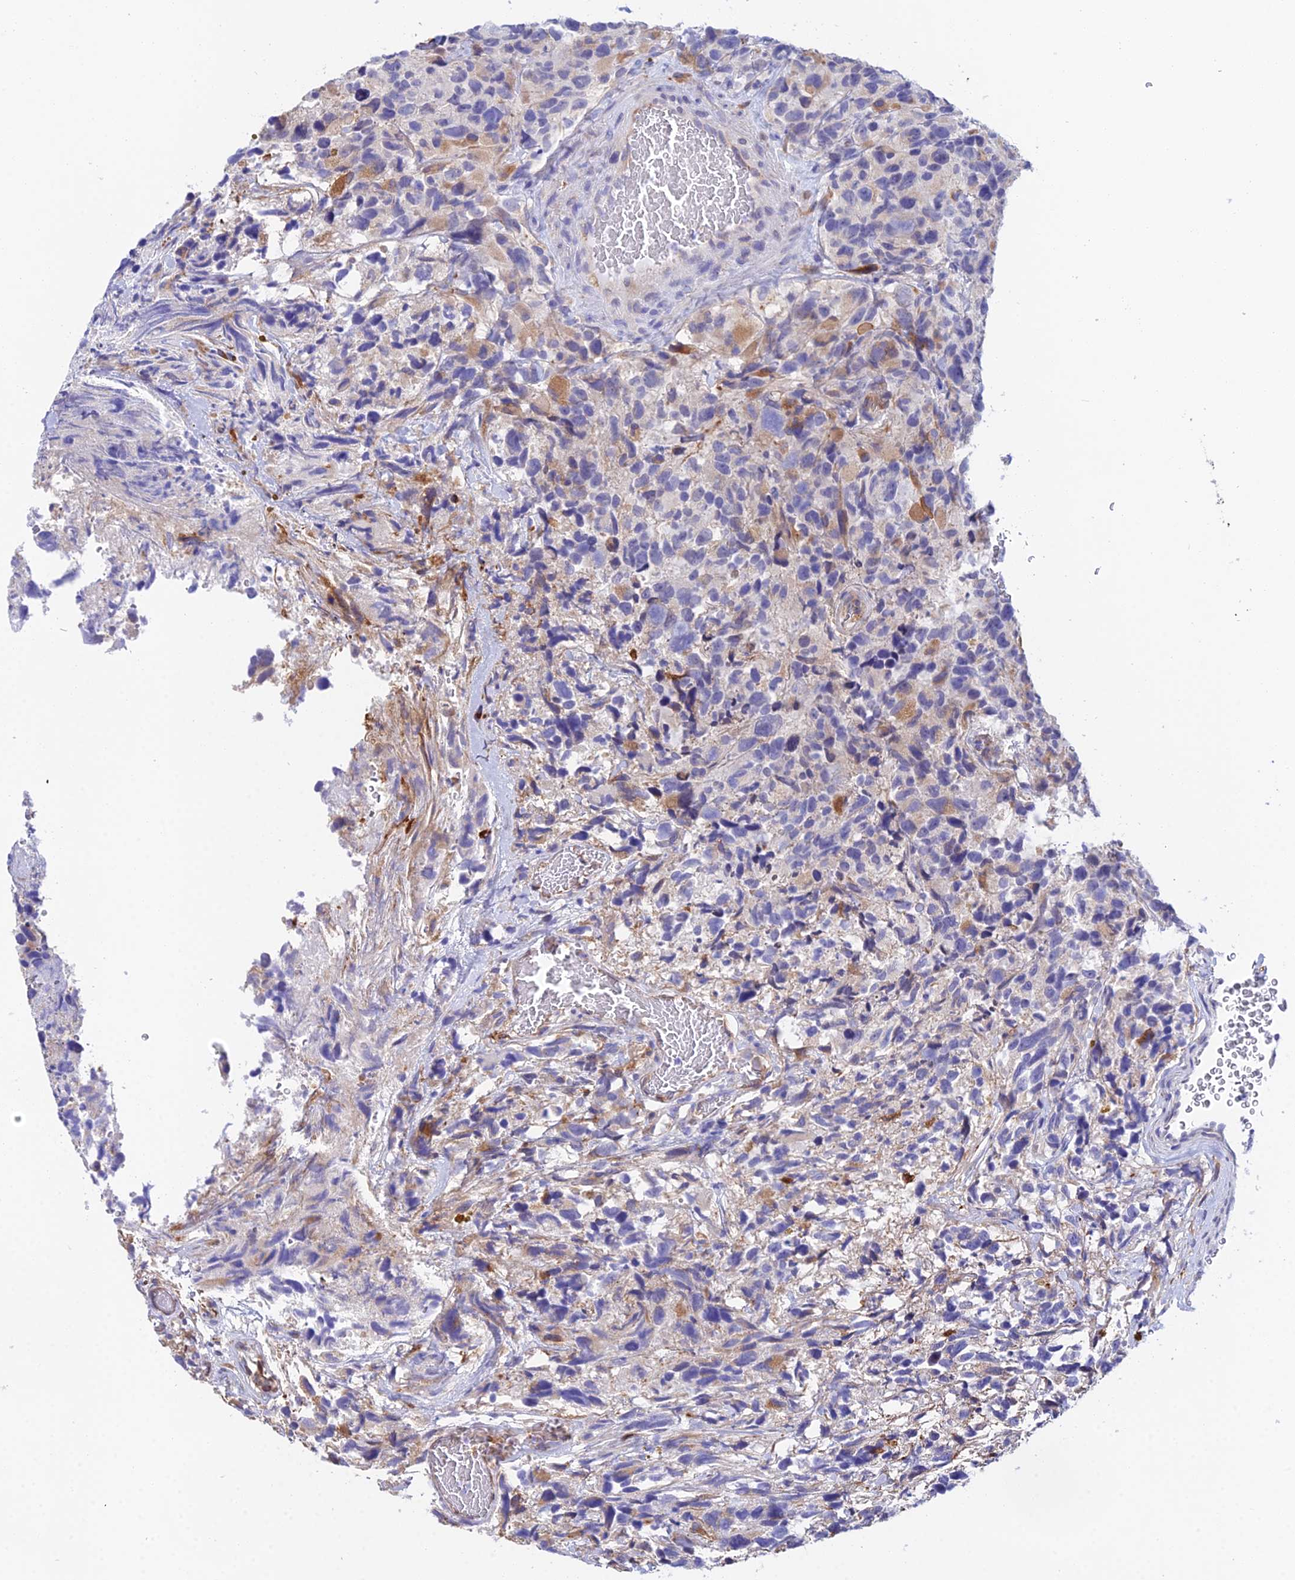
{"staining": {"intensity": "moderate", "quantity": "<25%", "location": "cytoplasmic/membranous"}, "tissue": "glioma", "cell_type": "Tumor cells", "image_type": "cancer", "snomed": [{"axis": "morphology", "description": "Glioma, malignant, High grade"}, {"axis": "topography", "description": "Brain"}], "caption": "A histopathology image showing moderate cytoplasmic/membranous staining in about <25% of tumor cells in glioma, as visualized by brown immunohistochemical staining.", "gene": "MXRA7", "patient": {"sex": "male", "age": 69}}